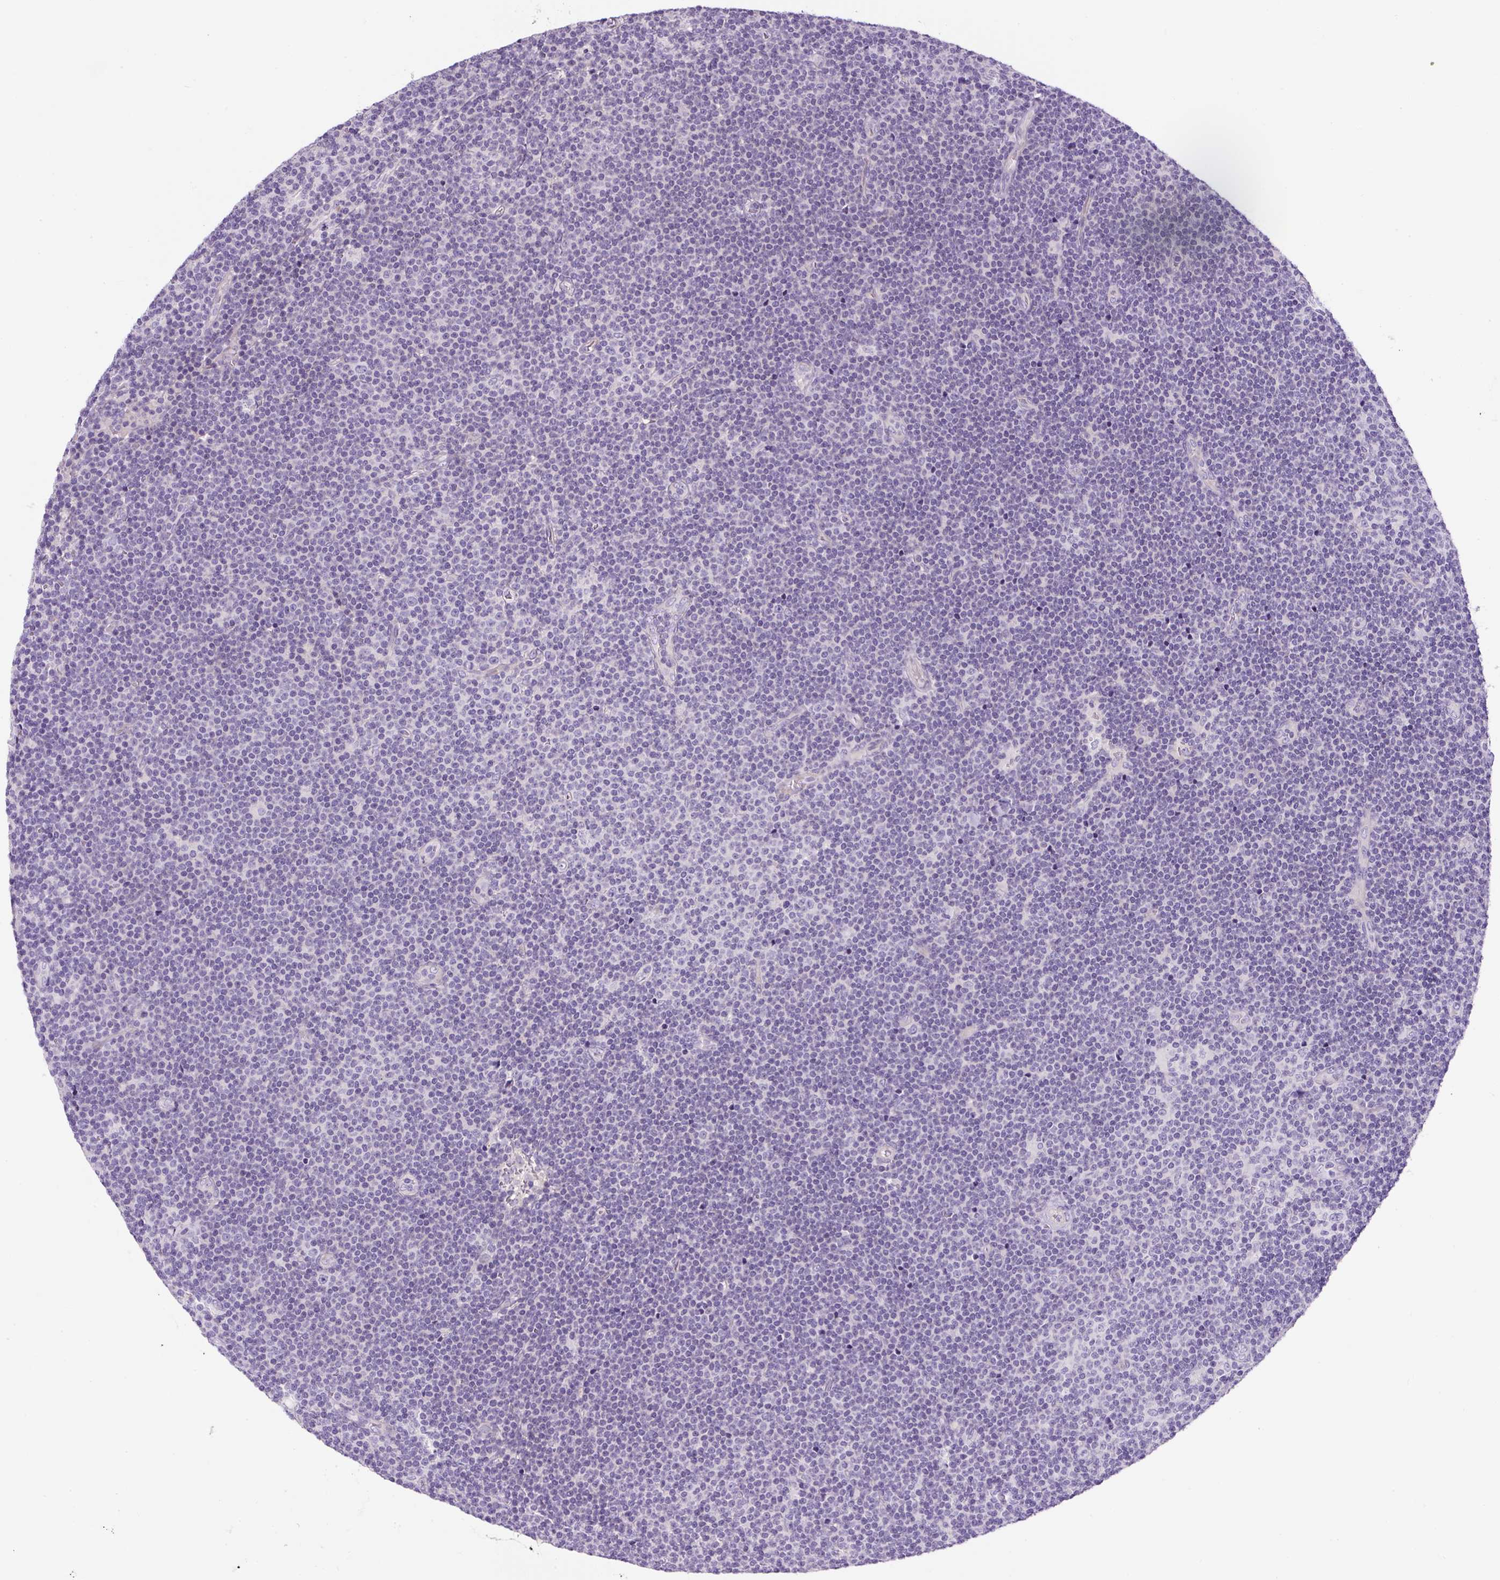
{"staining": {"intensity": "negative", "quantity": "none", "location": "none"}, "tissue": "lymphoma", "cell_type": "Tumor cells", "image_type": "cancer", "snomed": [{"axis": "morphology", "description": "Malignant lymphoma, non-Hodgkin's type, Low grade"}, {"axis": "topography", "description": "Lymph node"}], "caption": "Malignant lymphoma, non-Hodgkin's type (low-grade) stained for a protein using immunohistochemistry (IHC) exhibits no staining tumor cells.", "gene": "OR14A2", "patient": {"sex": "male", "age": 48}}